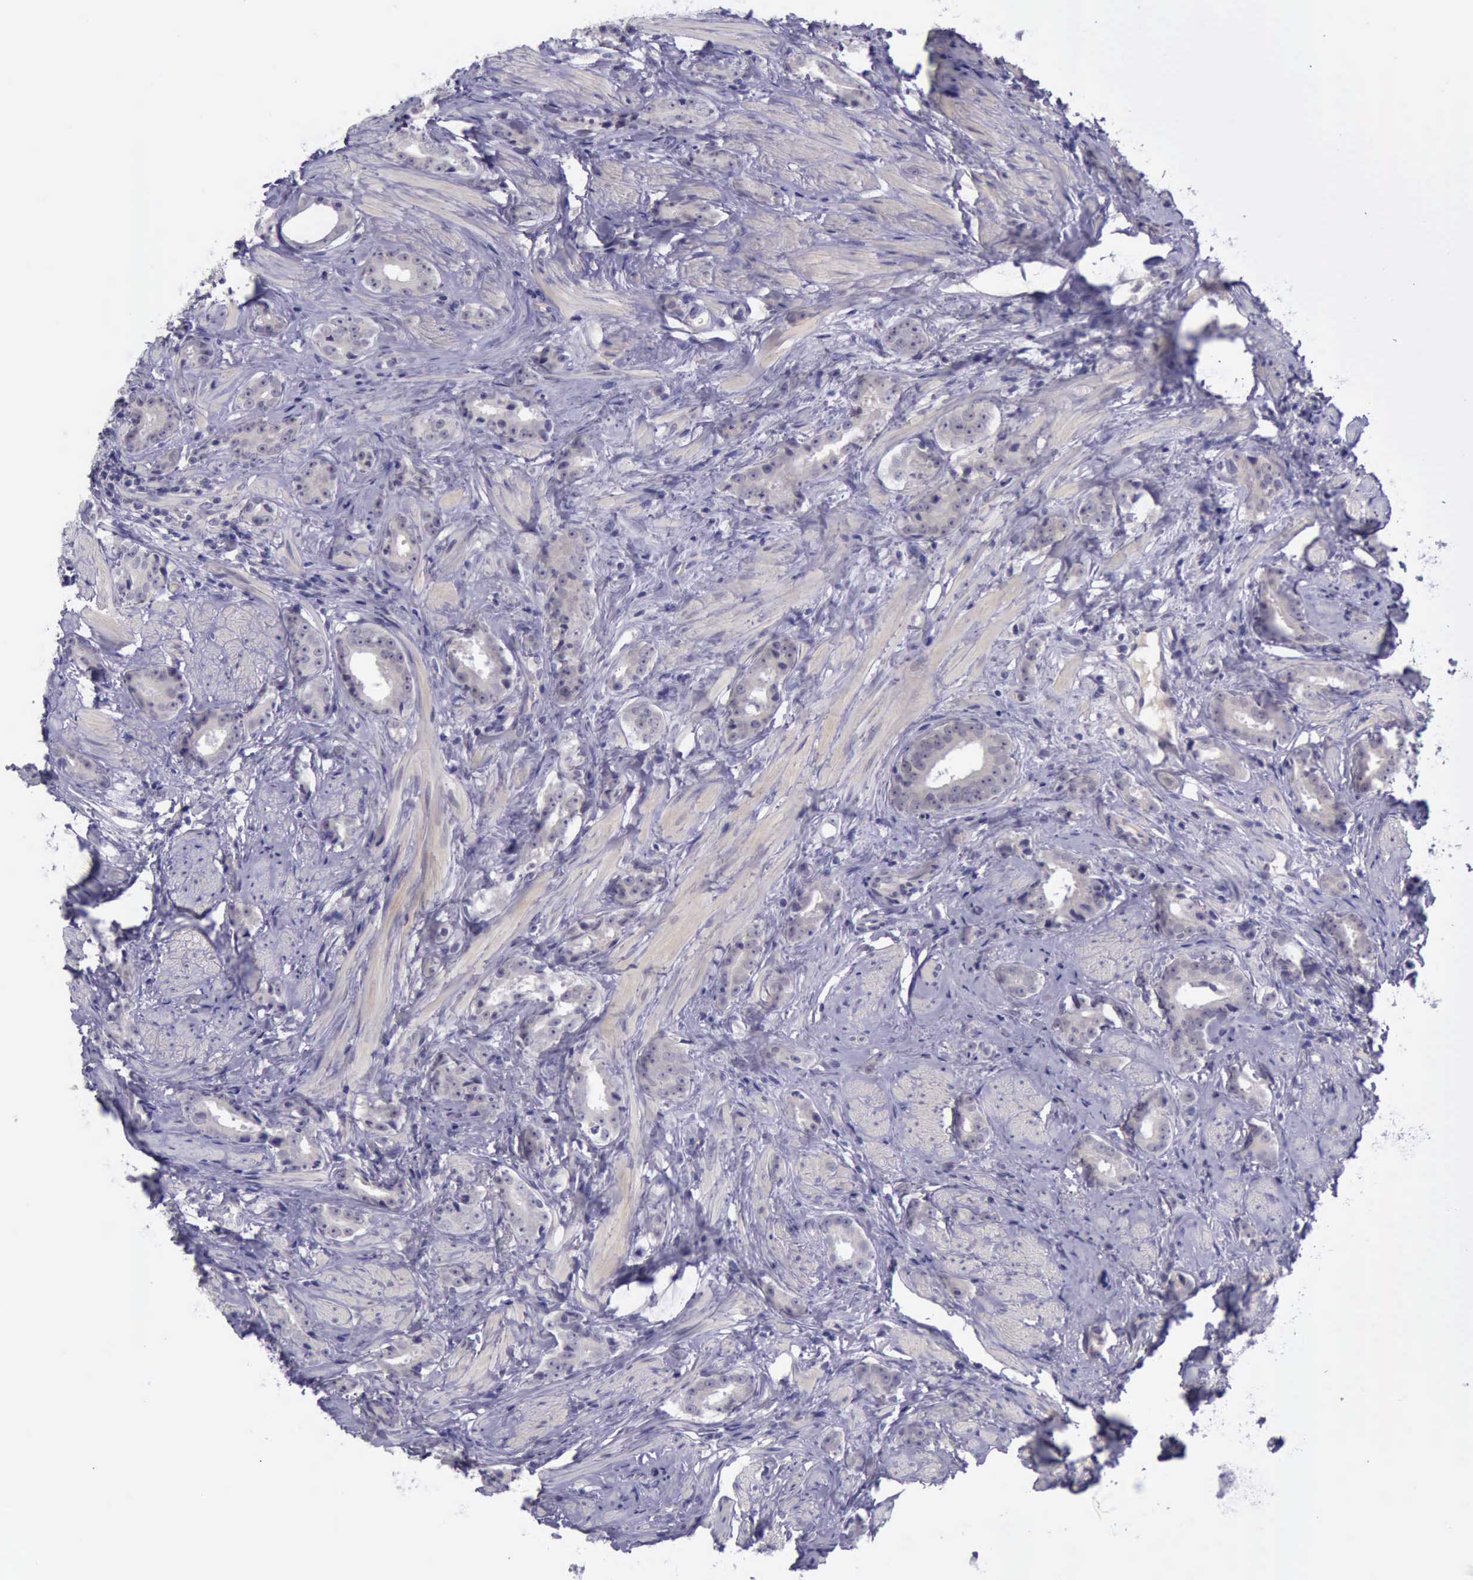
{"staining": {"intensity": "weak", "quantity": "25%-75%", "location": "cytoplasmic/membranous"}, "tissue": "prostate cancer", "cell_type": "Tumor cells", "image_type": "cancer", "snomed": [{"axis": "morphology", "description": "Adenocarcinoma, Medium grade"}, {"axis": "topography", "description": "Prostate"}], "caption": "An image showing weak cytoplasmic/membranous expression in about 25%-75% of tumor cells in prostate cancer, as visualized by brown immunohistochemical staining.", "gene": "ARNT2", "patient": {"sex": "male", "age": 53}}